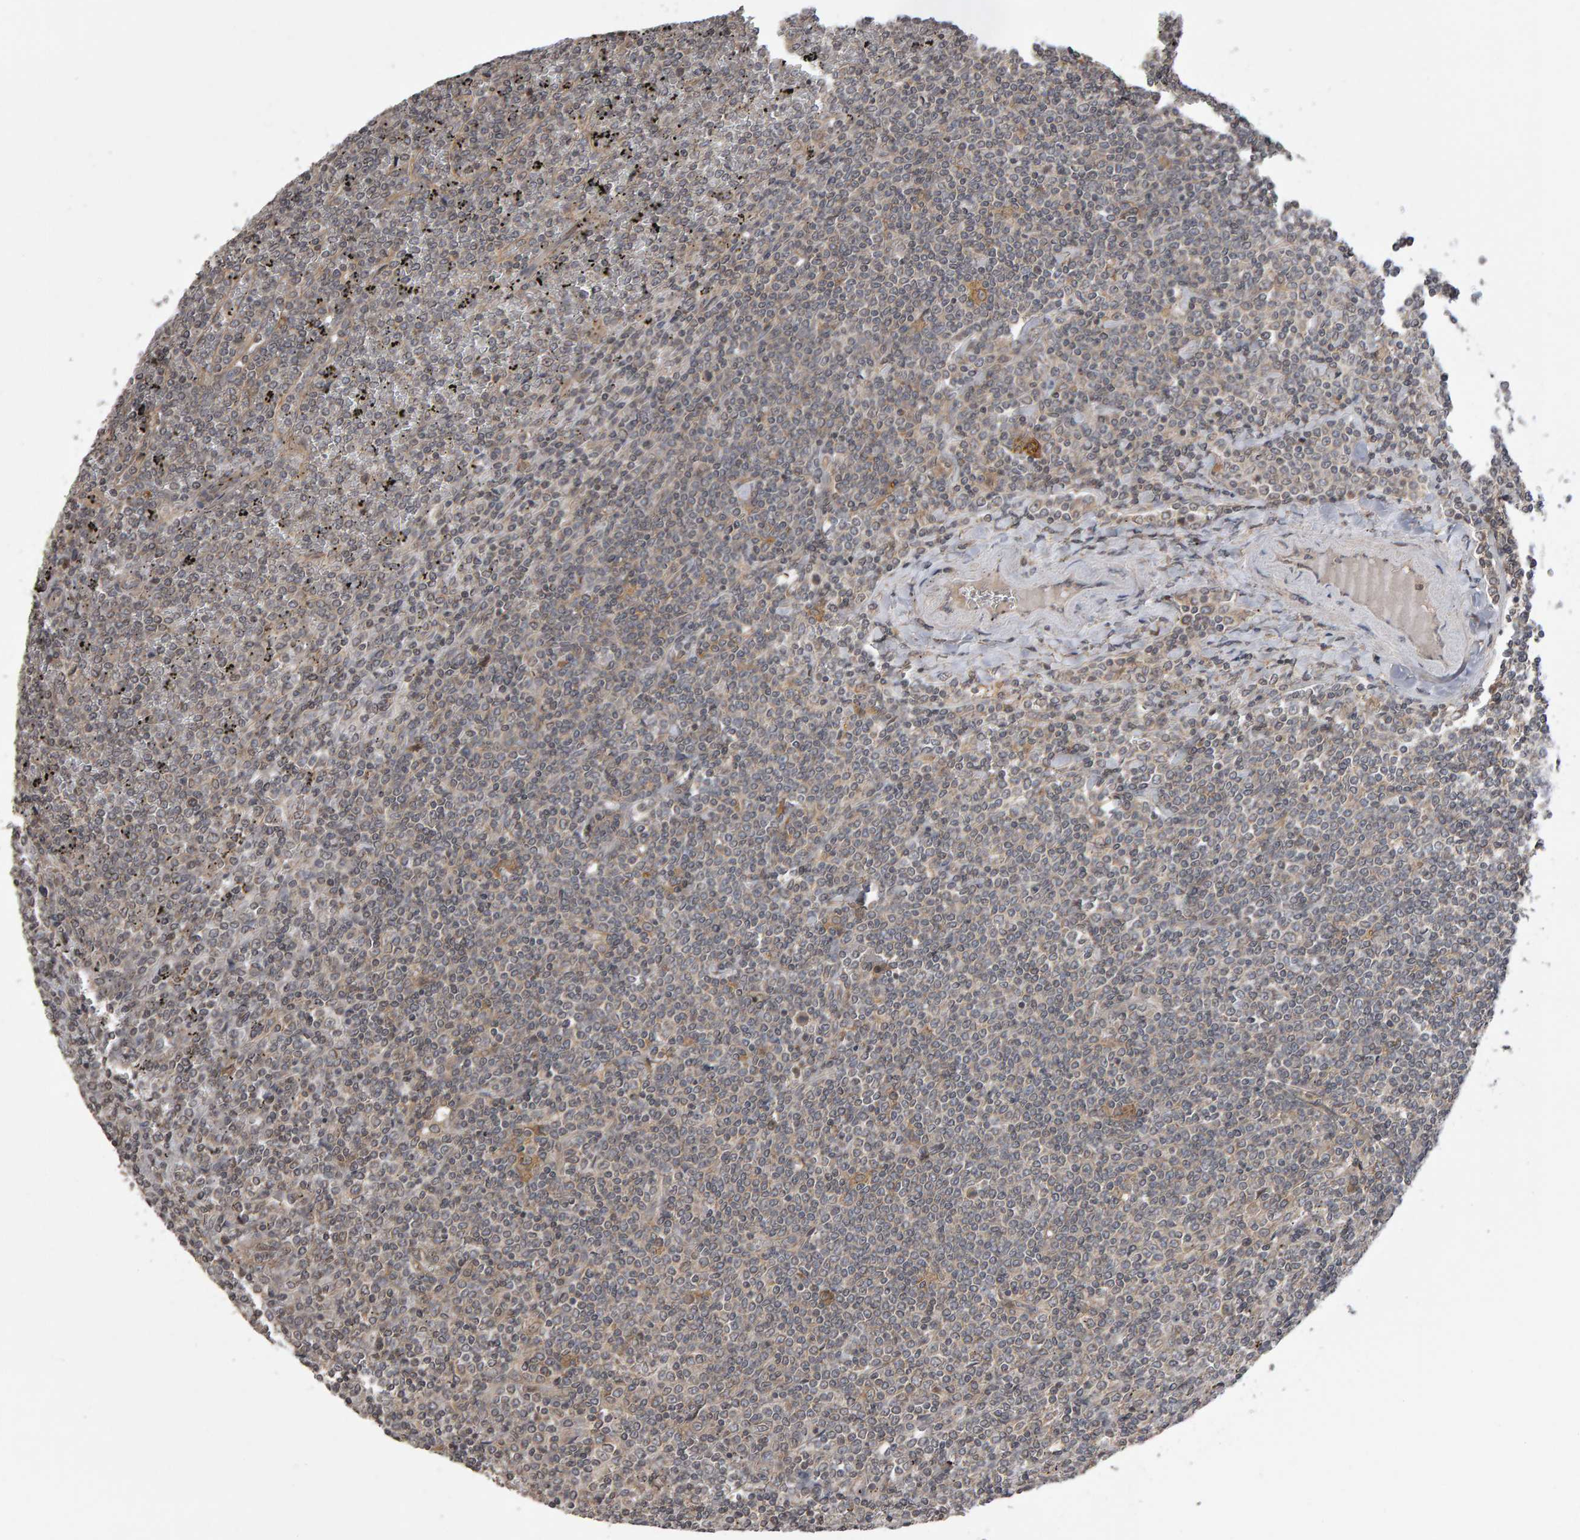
{"staining": {"intensity": "weak", "quantity": "<25%", "location": "cytoplasmic/membranous"}, "tissue": "lymphoma", "cell_type": "Tumor cells", "image_type": "cancer", "snomed": [{"axis": "morphology", "description": "Malignant lymphoma, non-Hodgkin's type, Low grade"}, {"axis": "topography", "description": "Spleen"}], "caption": "The immunohistochemistry (IHC) micrograph has no significant positivity in tumor cells of lymphoma tissue.", "gene": "SCRIB", "patient": {"sex": "female", "age": 19}}